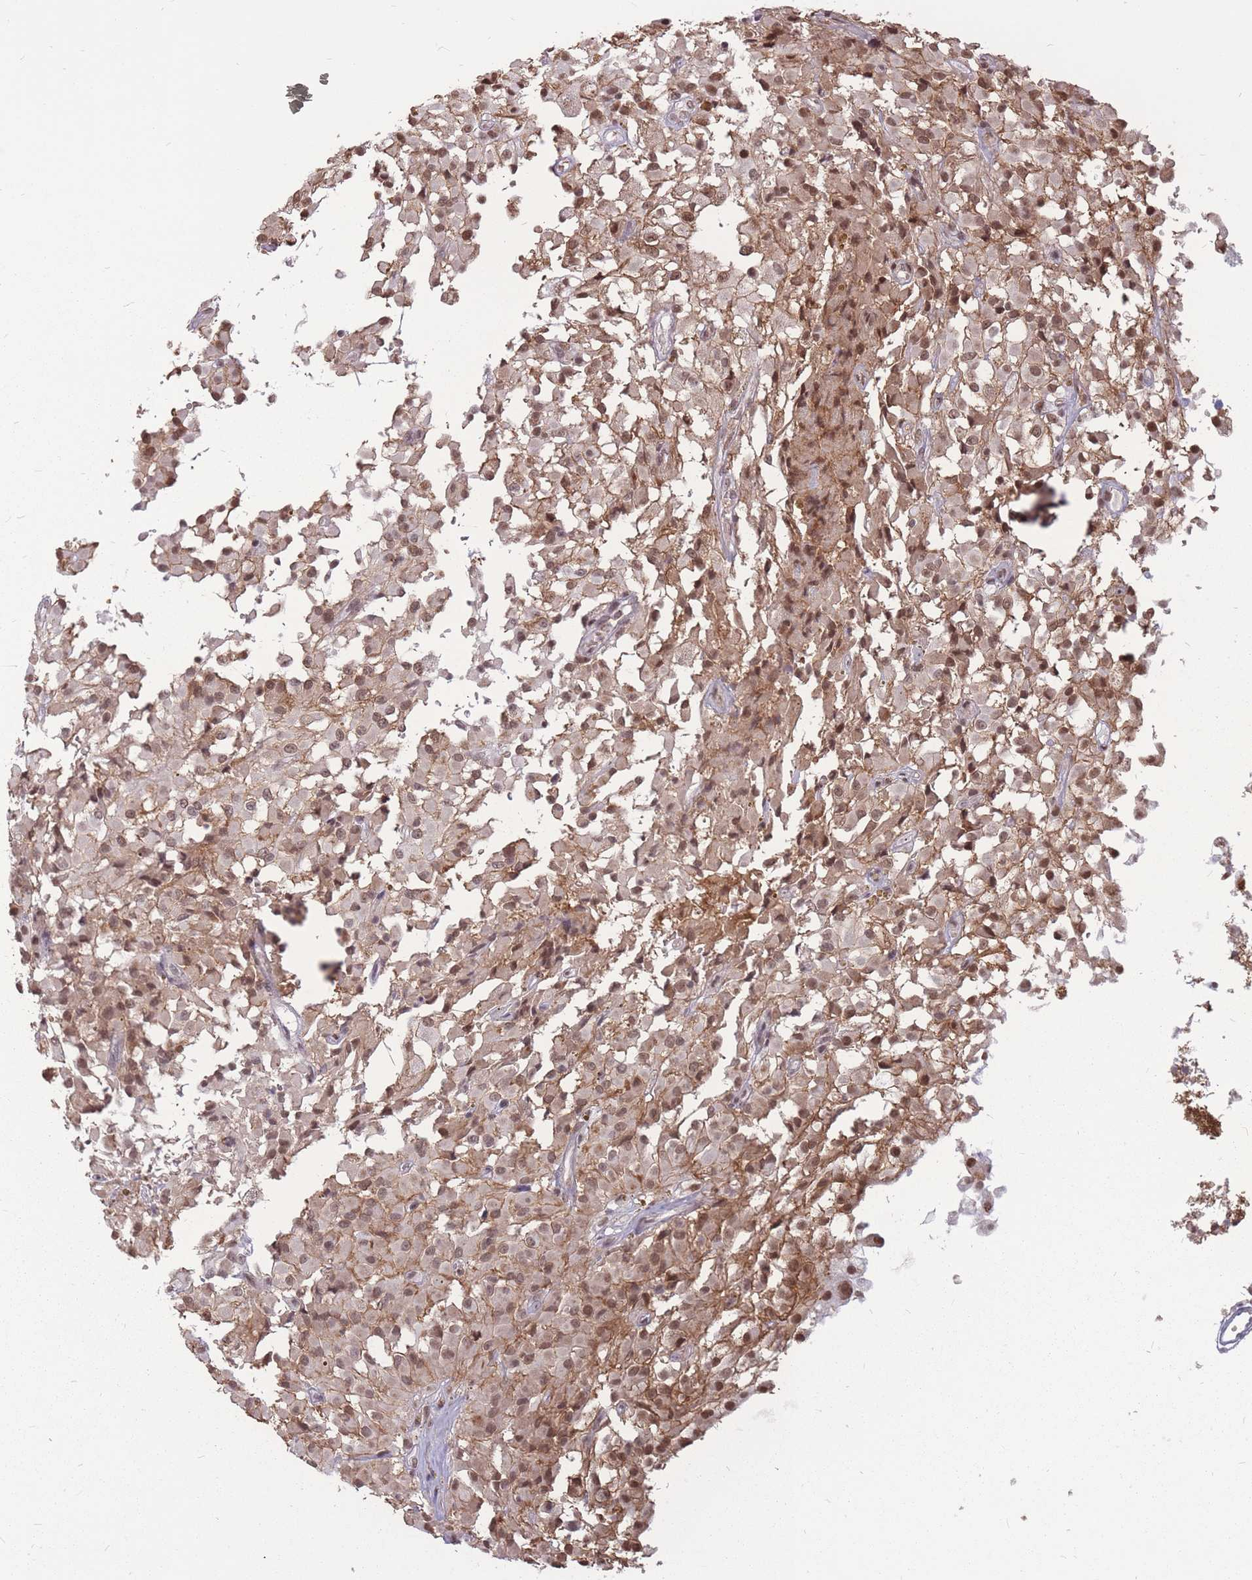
{"staining": {"intensity": "moderate", "quantity": ">75%", "location": "nuclear"}, "tissue": "glioma", "cell_type": "Tumor cells", "image_type": "cancer", "snomed": [{"axis": "morphology", "description": "Glioma, malignant, High grade"}, {"axis": "topography", "description": "Brain"}], "caption": "Immunohistochemical staining of human glioma reveals medium levels of moderate nuclear positivity in approximately >75% of tumor cells.", "gene": "ADD2", "patient": {"sex": "female", "age": 59}}